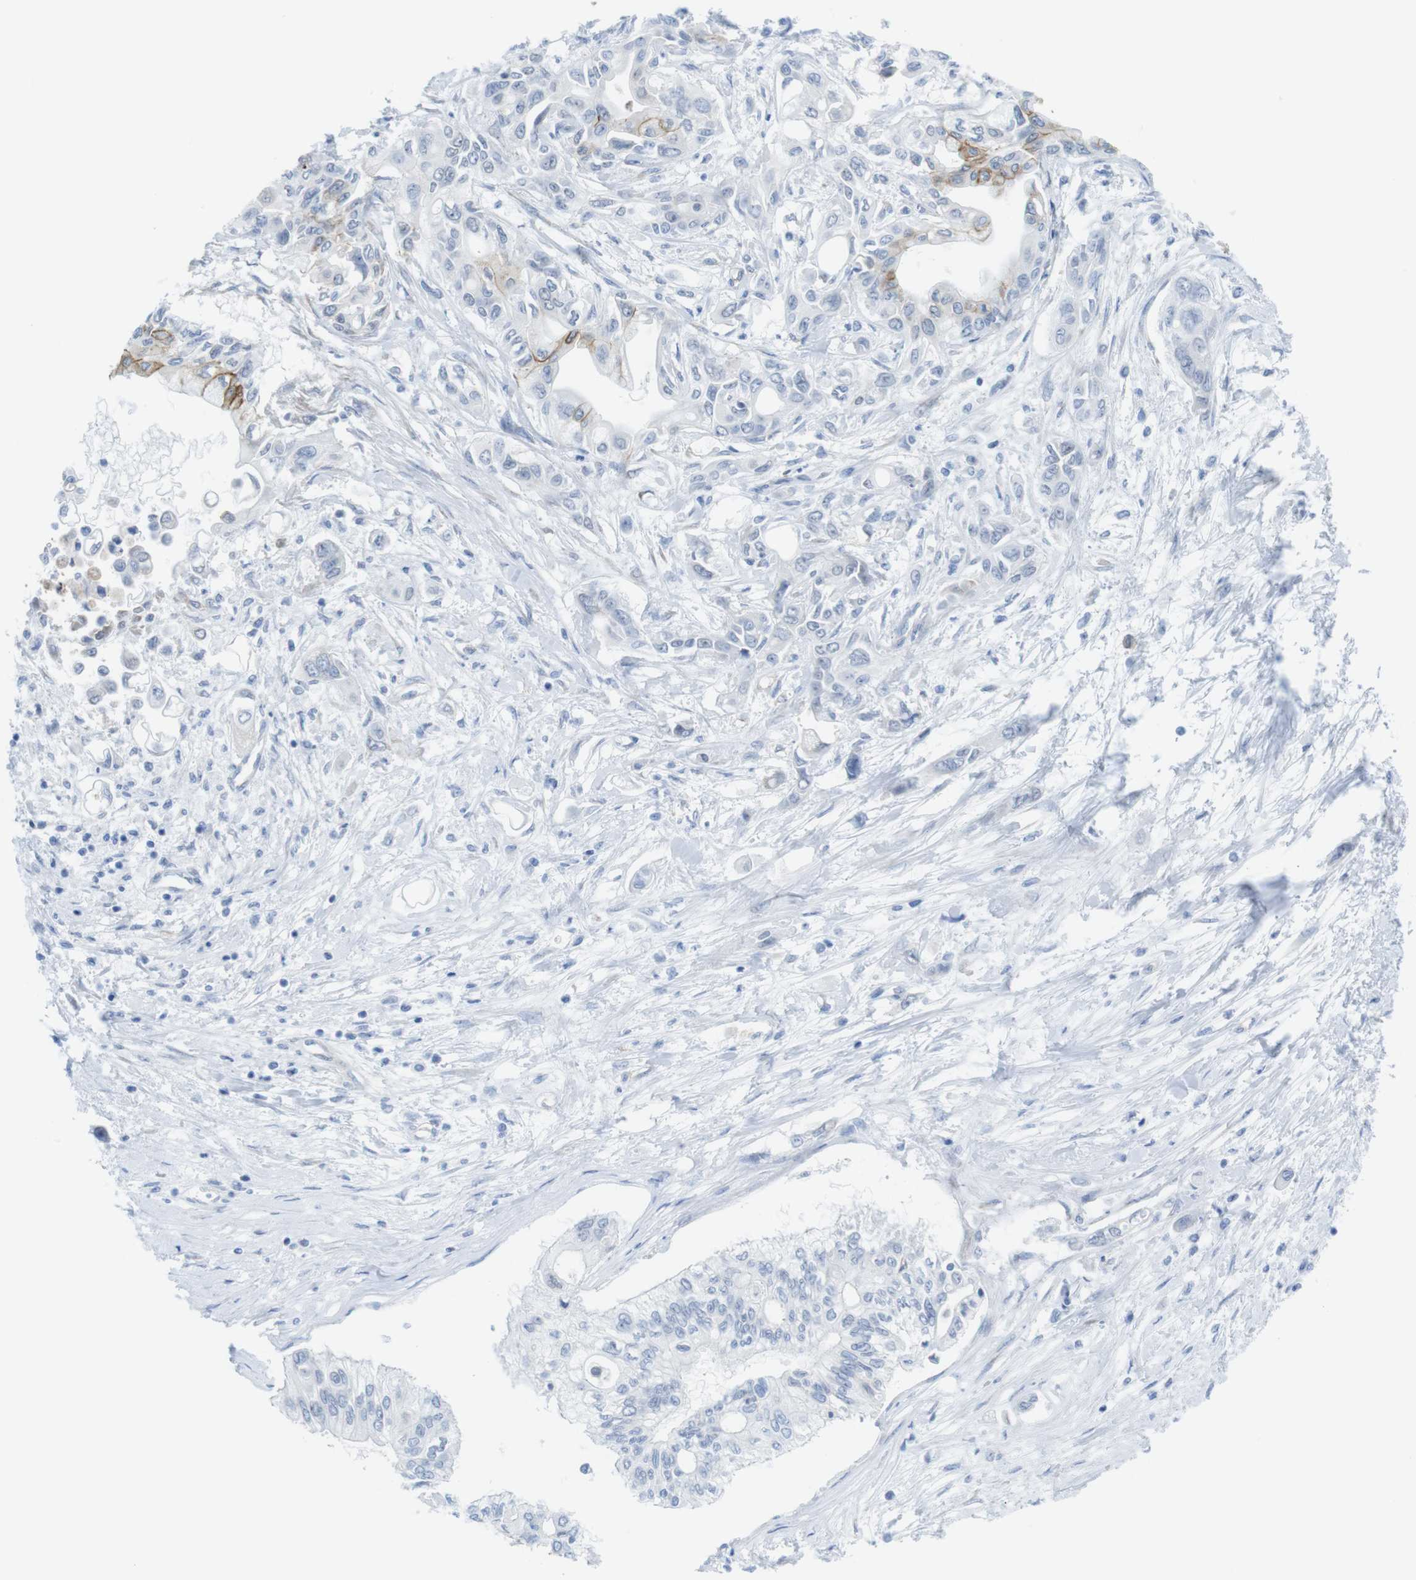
{"staining": {"intensity": "moderate", "quantity": "<25%", "location": "cytoplasmic/membranous"}, "tissue": "pancreatic cancer", "cell_type": "Tumor cells", "image_type": "cancer", "snomed": [{"axis": "morphology", "description": "Adenocarcinoma, NOS"}, {"axis": "topography", "description": "Pancreas"}], "caption": "The micrograph reveals a brown stain indicating the presence of a protein in the cytoplasmic/membranous of tumor cells in pancreatic cancer (adenocarcinoma). (DAB (3,3'-diaminobenzidine) IHC with brightfield microscopy, high magnification).", "gene": "CDH8", "patient": {"sex": "female", "age": 77}}